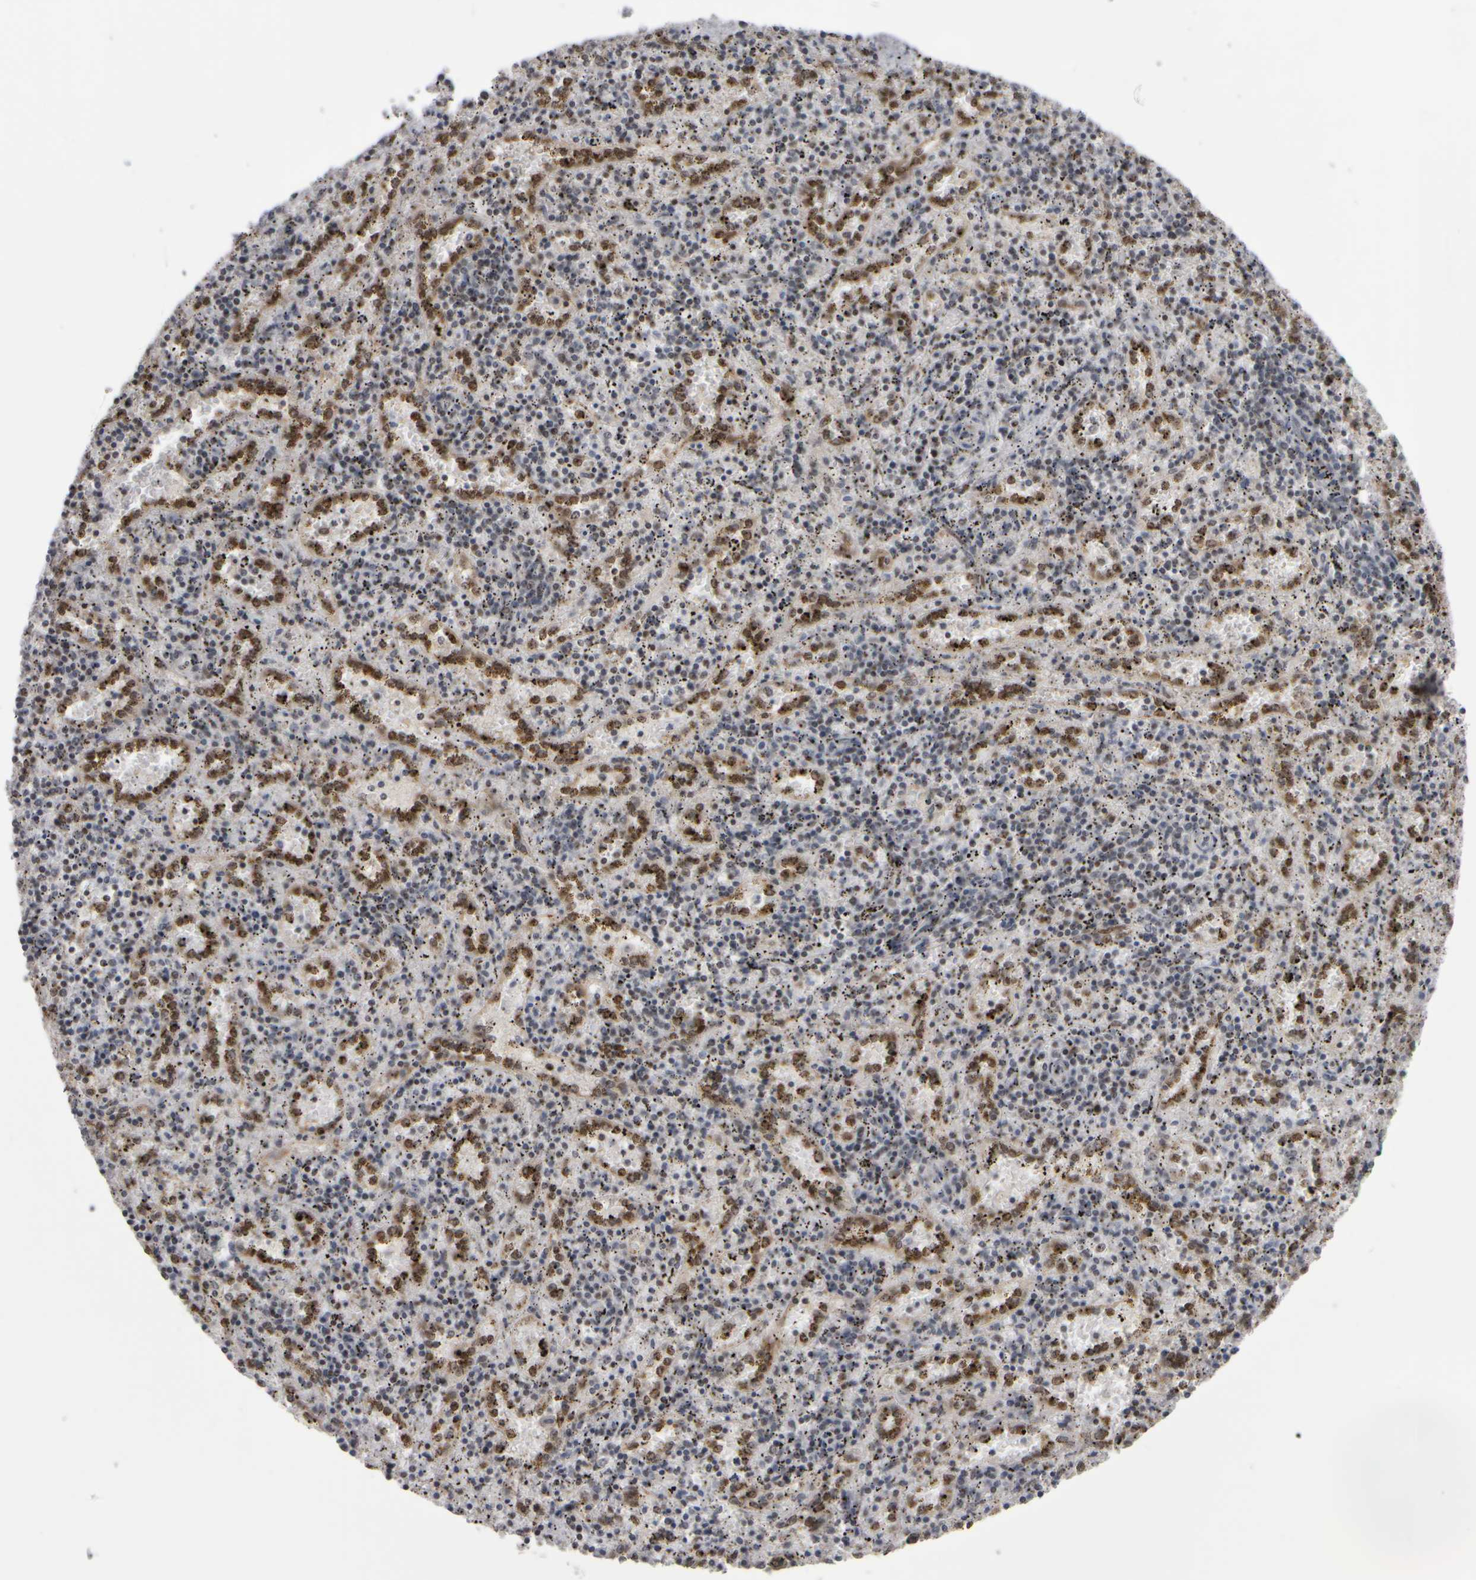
{"staining": {"intensity": "weak", "quantity": "25%-75%", "location": "nuclear"}, "tissue": "spleen", "cell_type": "Cells in red pulp", "image_type": "normal", "snomed": [{"axis": "morphology", "description": "Normal tissue, NOS"}, {"axis": "topography", "description": "Spleen"}], "caption": "Spleen stained with immunohistochemistry (IHC) shows weak nuclear positivity in about 25%-75% of cells in red pulp. The staining was performed using DAB (3,3'-diaminobenzidine), with brown indicating positive protein expression. Nuclei are stained blue with hematoxylin.", "gene": "SURF6", "patient": {"sex": "male", "age": 11}}